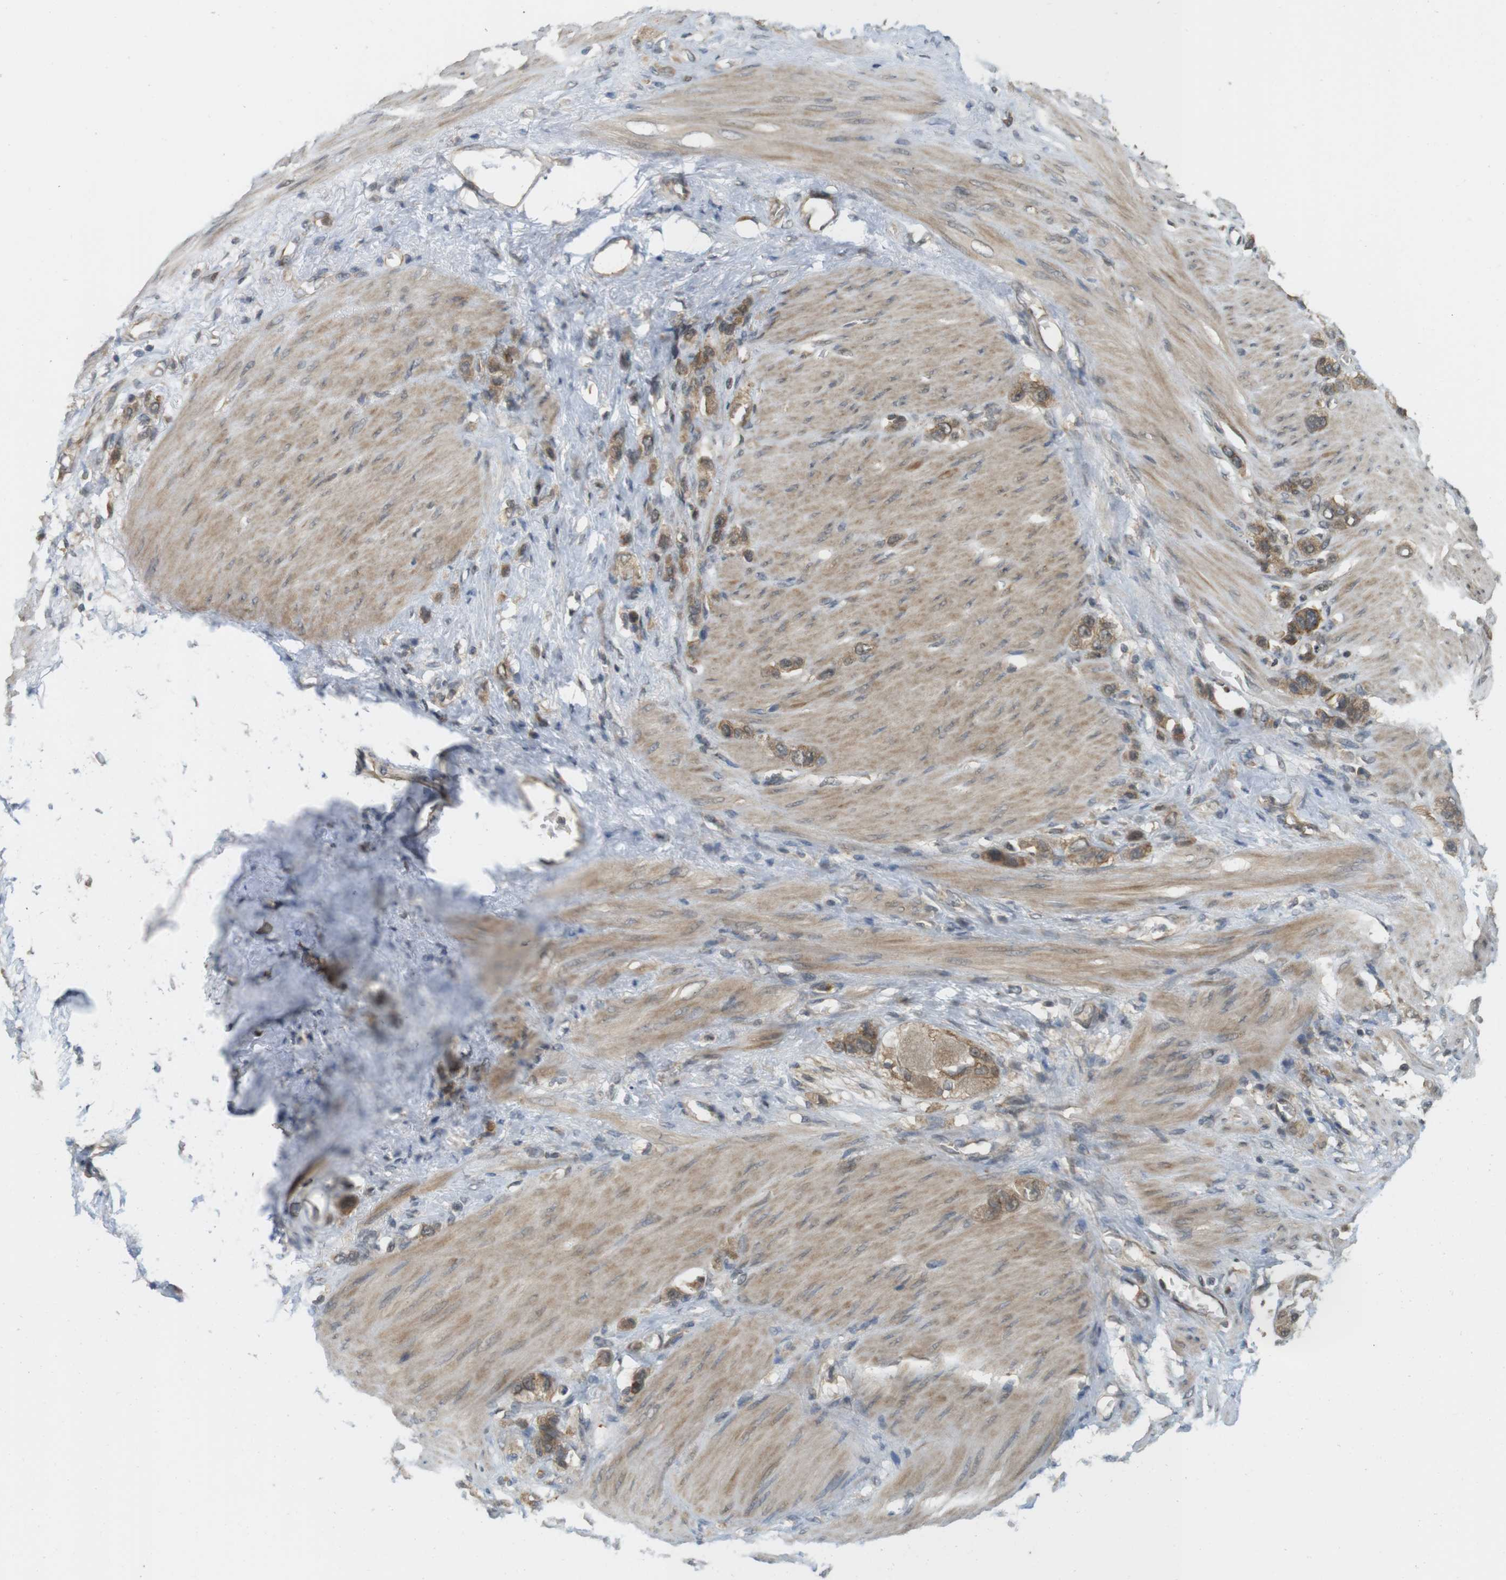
{"staining": {"intensity": "moderate", "quantity": ">75%", "location": "cytoplasmic/membranous"}, "tissue": "stomach cancer", "cell_type": "Tumor cells", "image_type": "cancer", "snomed": [{"axis": "morphology", "description": "Adenocarcinoma, NOS"}, {"axis": "morphology", "description": "Adenocarcinoma, High grade"}, {"axis": "topography", "description": "Stomach, upper"}, {"axis": "topography", "description": "Stomach, lower"}], "caption": "This is a micrograph of IHC staining of stomach adenocarcinoma (high-grade), which shows moderate expression in the cytoplasmic/membranous of tumor cells.", "gene": "RNF130", "patient": {"sex": "female", "age": 65}}